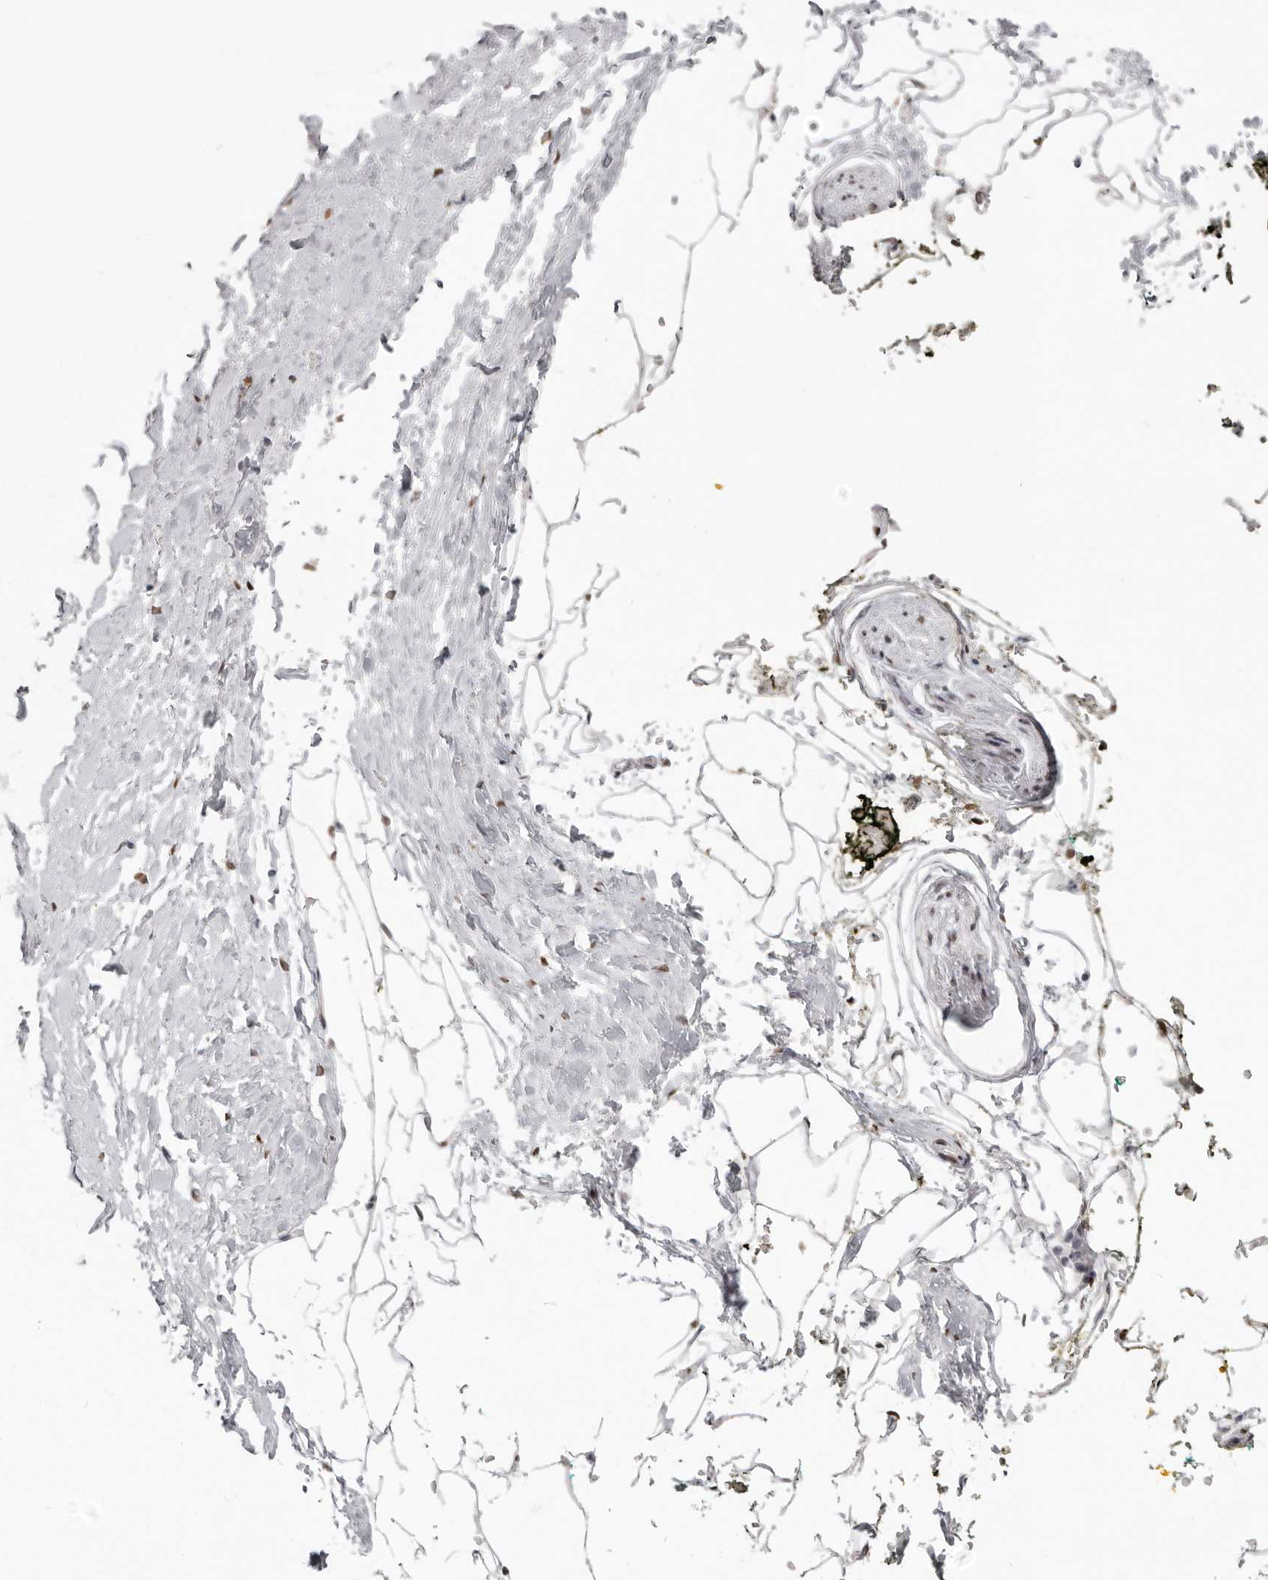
{"staining": {"intensity": "moderate", "quantity": "25%-75%", "location": "nuclear"}, "tissue": "adipose tissue", "cell_type": "Adipocytes", "image_type": "normal", "snomed": [{"axis": "morphology", "description": "Normal tissue, NOS"}, {"axis": "morphology", "description": "Adenocarcinoma, Low grade"}, {"axis": "topography", "description": "Prostate"}, {"axis": "topography", "description": "Peripheral nerve tissue"}], "caption": "Protein analysis of normal adipose tissue demonstrates moderate nuclear expression in approximately 25%-75% of adipocytes.", "gene": "SRP19", "patient": {"sex": "male", "age": 63}}